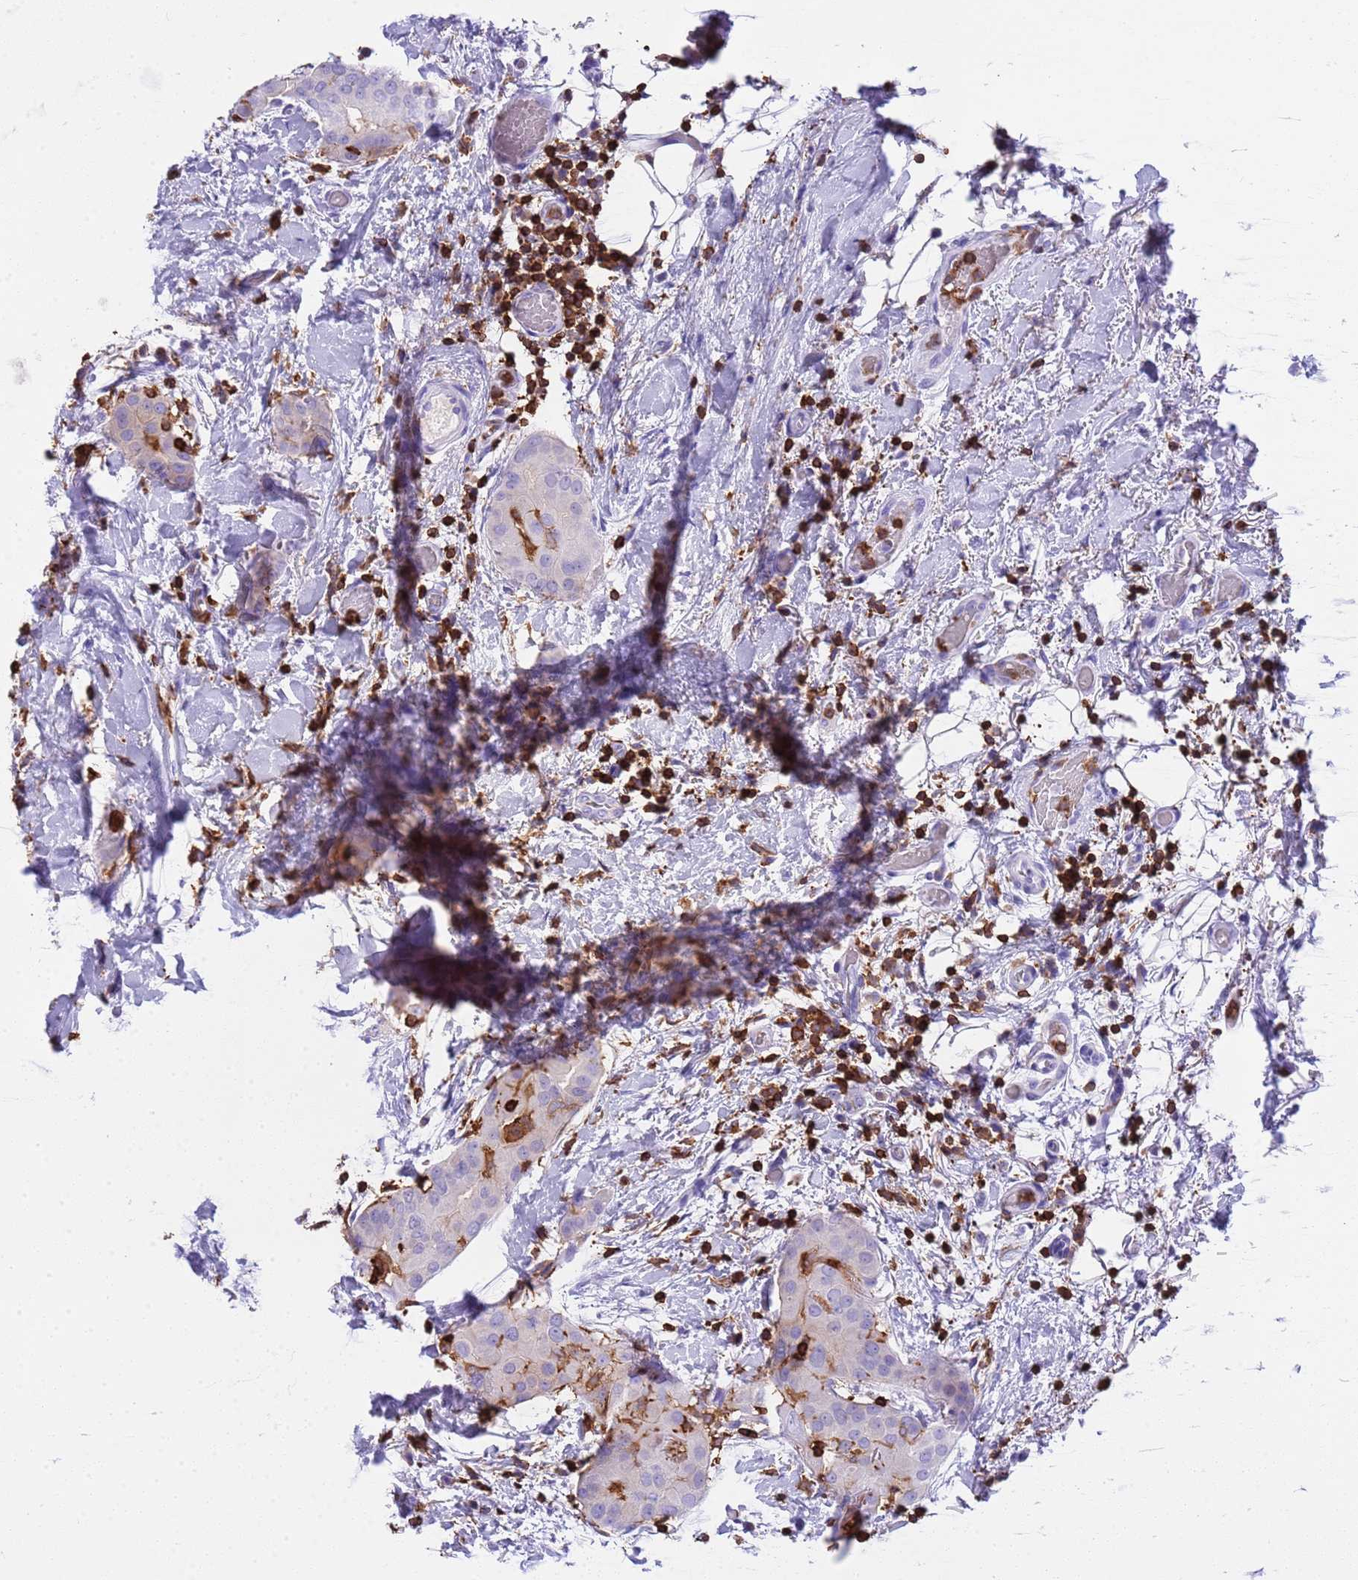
{"staining": {"intensity": "negative", "quantity": "none", "location": "none"}, "tissue": "thyroid cancer", "cell_type": "Tumor cells", "image_type": "cancer", "snomed": [{"axis": "morphology", "description": "Papillary adenocarcinoma, NOS"}, {"axis": "topography", "description": "Thyroid gland"}], "caption": "A high-resolution image shows IHC staining of thyroid cancer (papillary adenocarcinoma), which reveals no significant positivity in tumor cells.", "gene": "IRF5", "patient": {"sex": "male", "age": 33}}